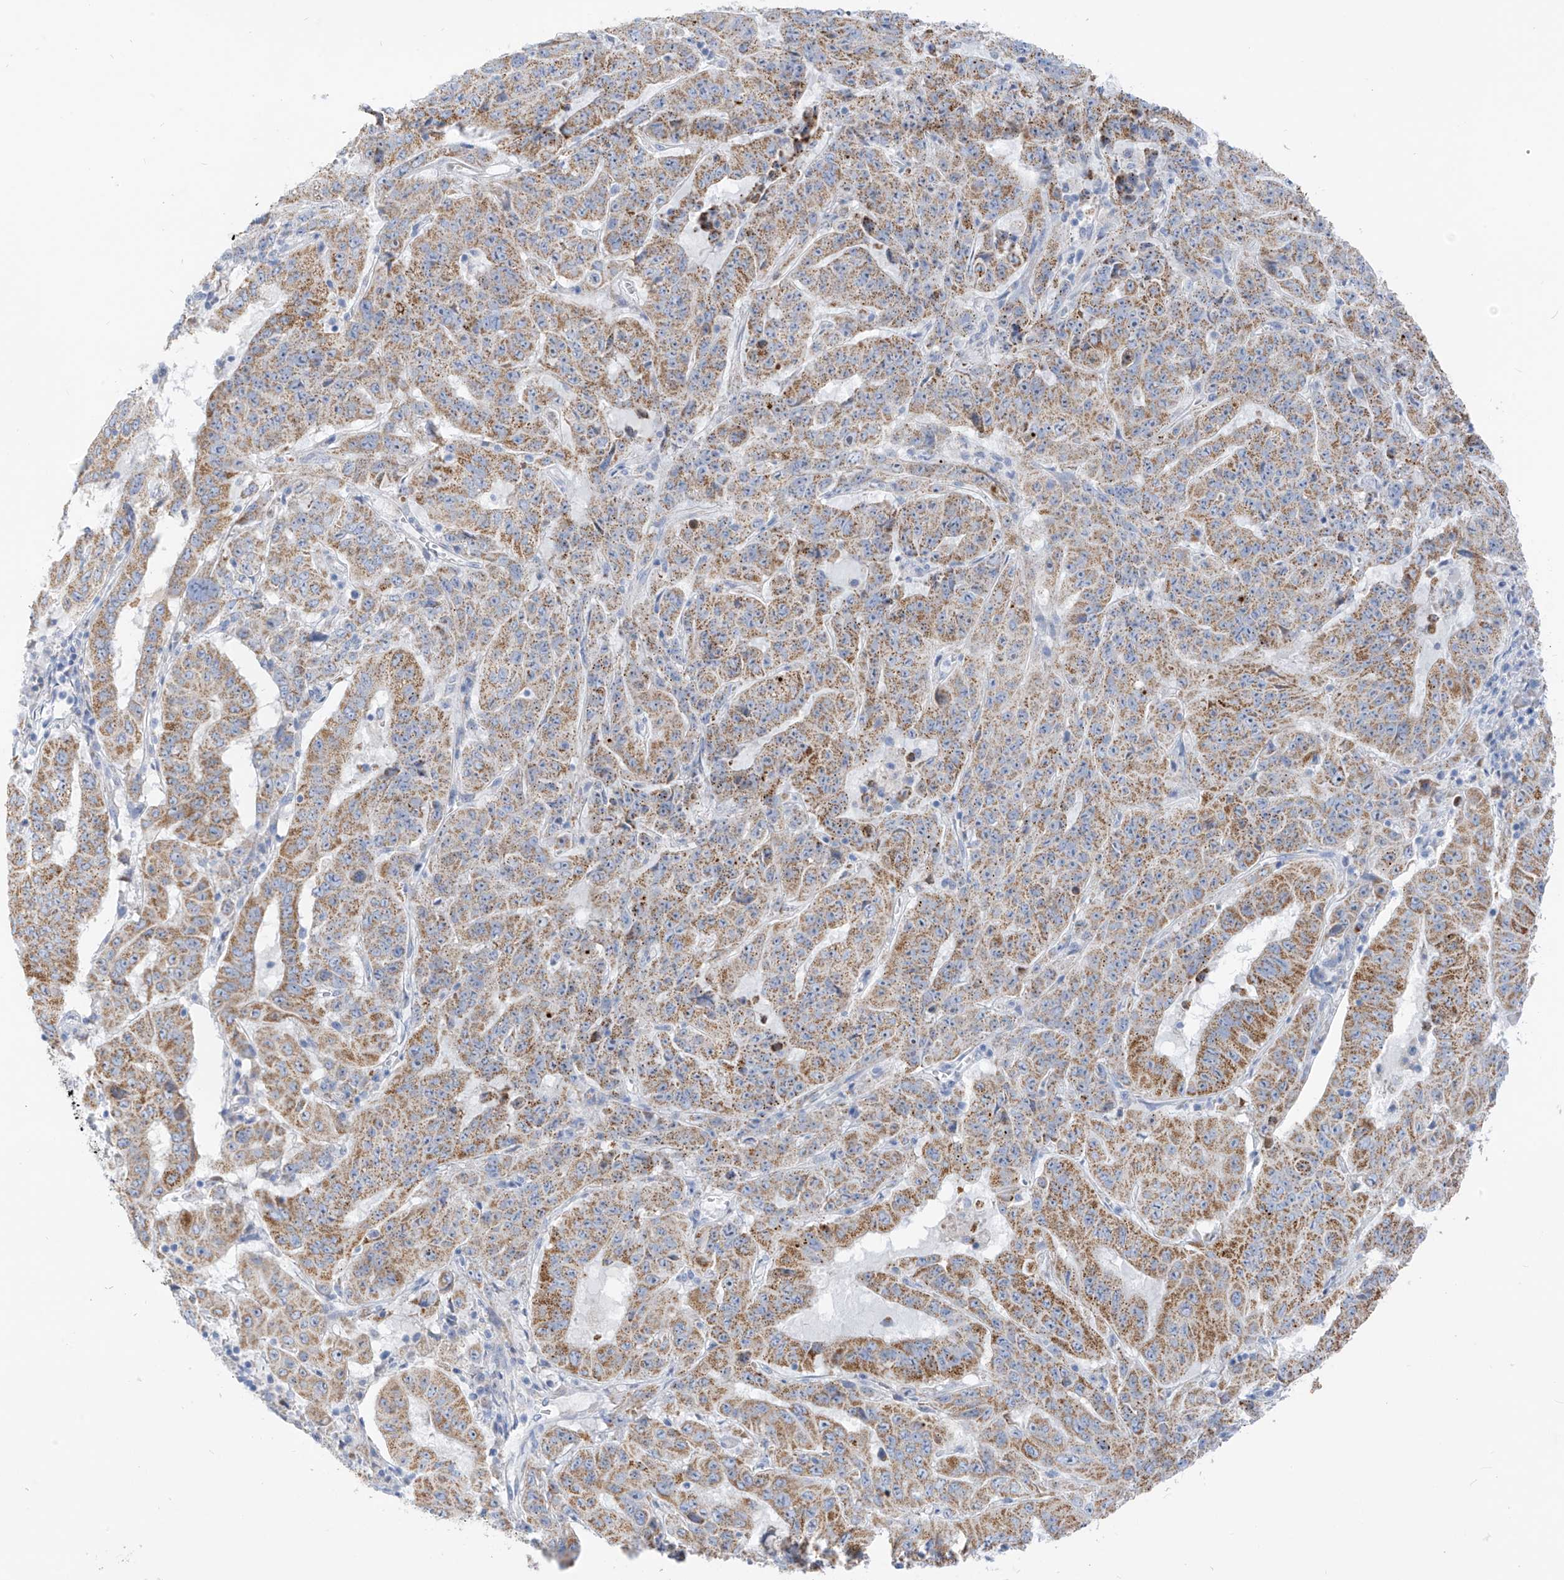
{"staining": {"intensity": "moderate", "quantity": "25%-75%", "location": "cytoplasmic/membranous"}, "tissue": "pancreatic cancer", "cell_type": "Tumor cells", "image_type": "cancer", "snomed": [{"axis": "morphology", "description": "Adenocarcinoma, NOS"}, {"axis": "topography", "description": "Pancreas"}], "caption": "Pancreatic cancer tissue reveals moderate cytoplasmic/membranous staining in about 25%-75% of tumor cells, visualized by immunohistochemistry.", "gene": "ZNF404", "patient": {"sex": "male", "age": 63}}